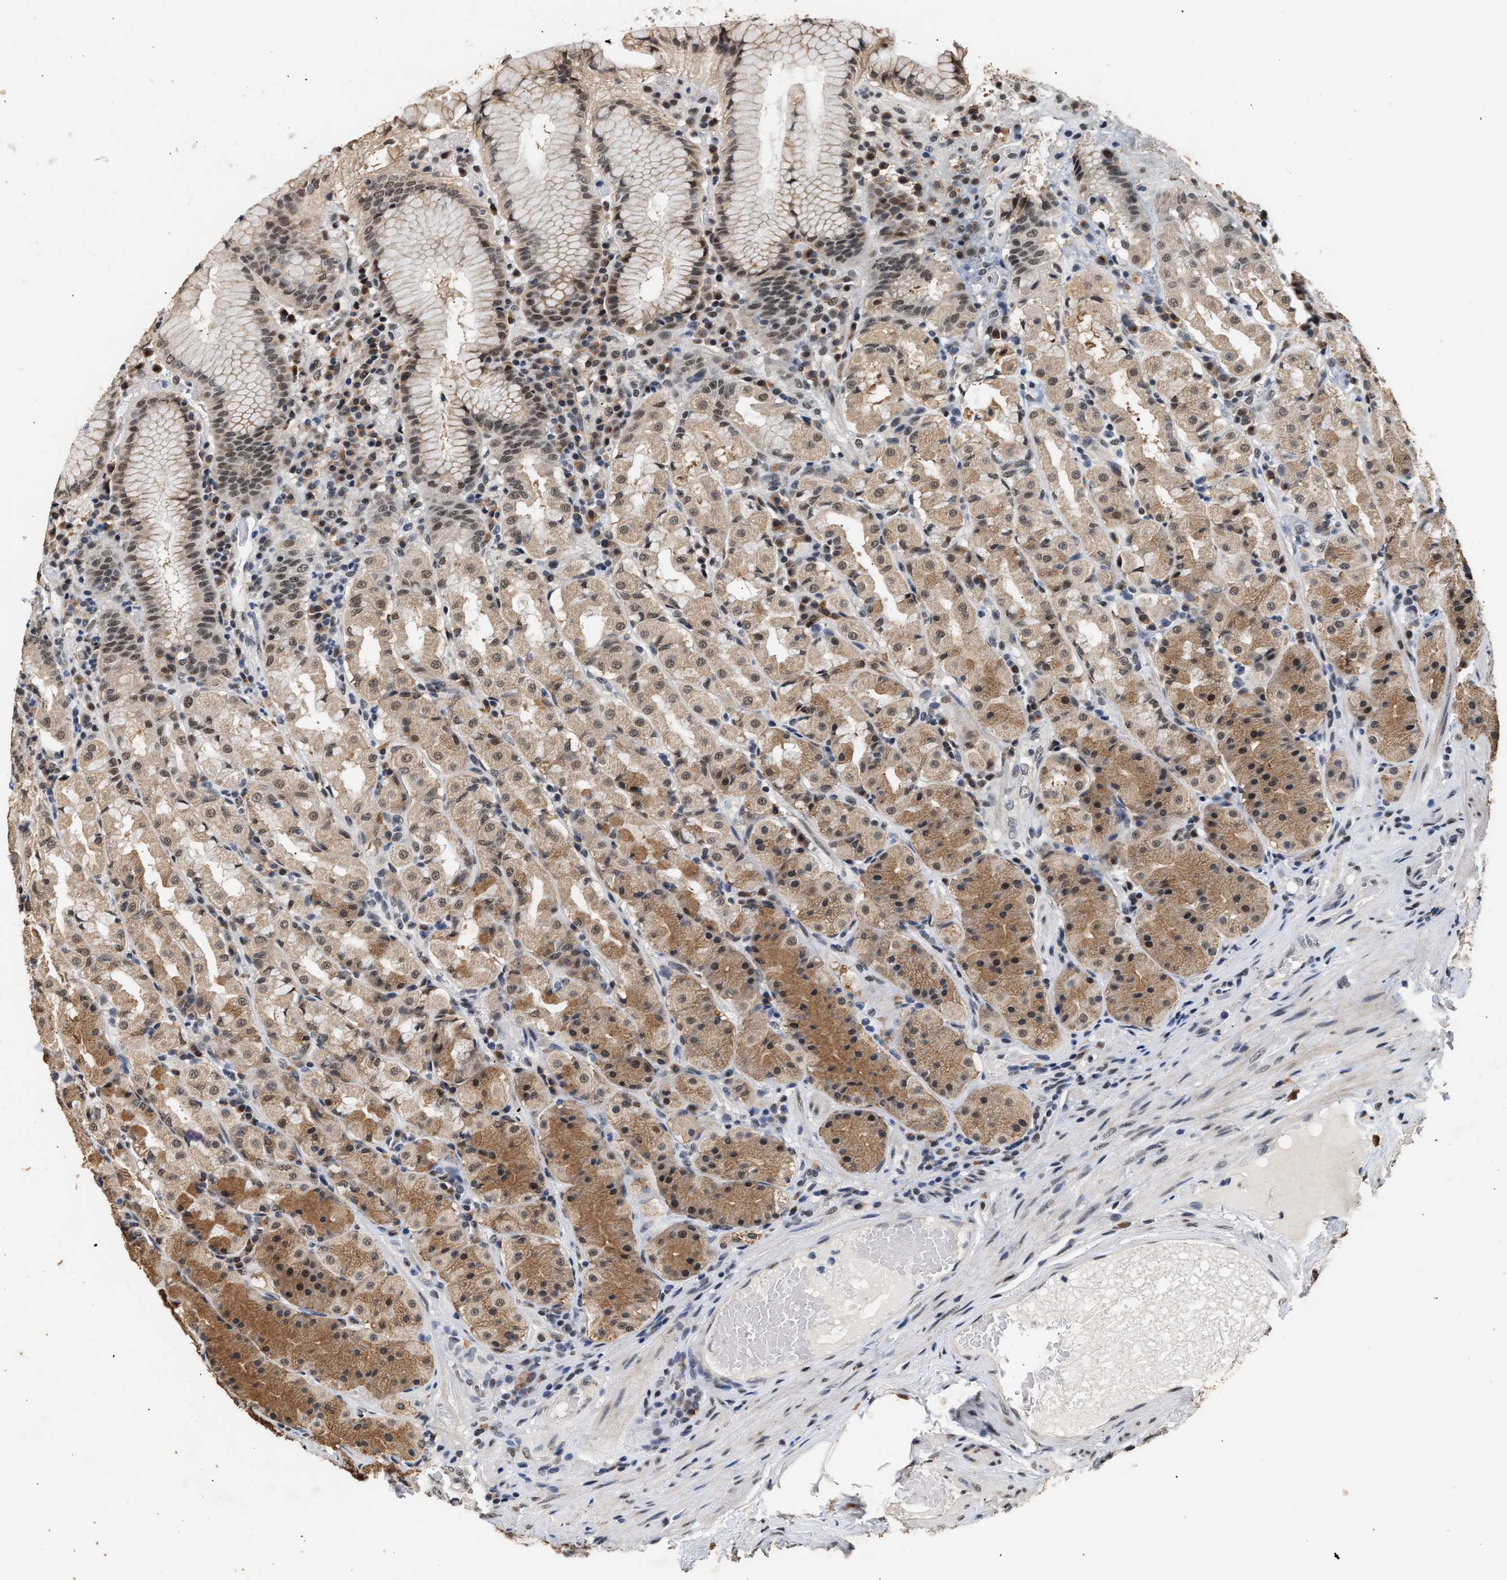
{"staining": {"intensity": "moderate", "quantity": "25%-75%", "location": "cytoplasmic/membranous,nuclear"}, "tissue": "stomach", "cell_type": "Glandular cells", "image_type": "normal", "snomed": [{"axis": "morphology", "description": "Normal tissue, NOS"}, {"axis": "topography", "description": "Stomach"}, {"axis": "topography", "description": "Stomach, lower"}], "caption": "A histopathology image showing moderate cytoplasmic/membranous,nuclear positivity in about 25%-75% of glandular cells in benign stomach, as visualized by brown immunohistochemical staining.", "gene": "THOC1", "patient": {"sex": "female", "age": 56}}